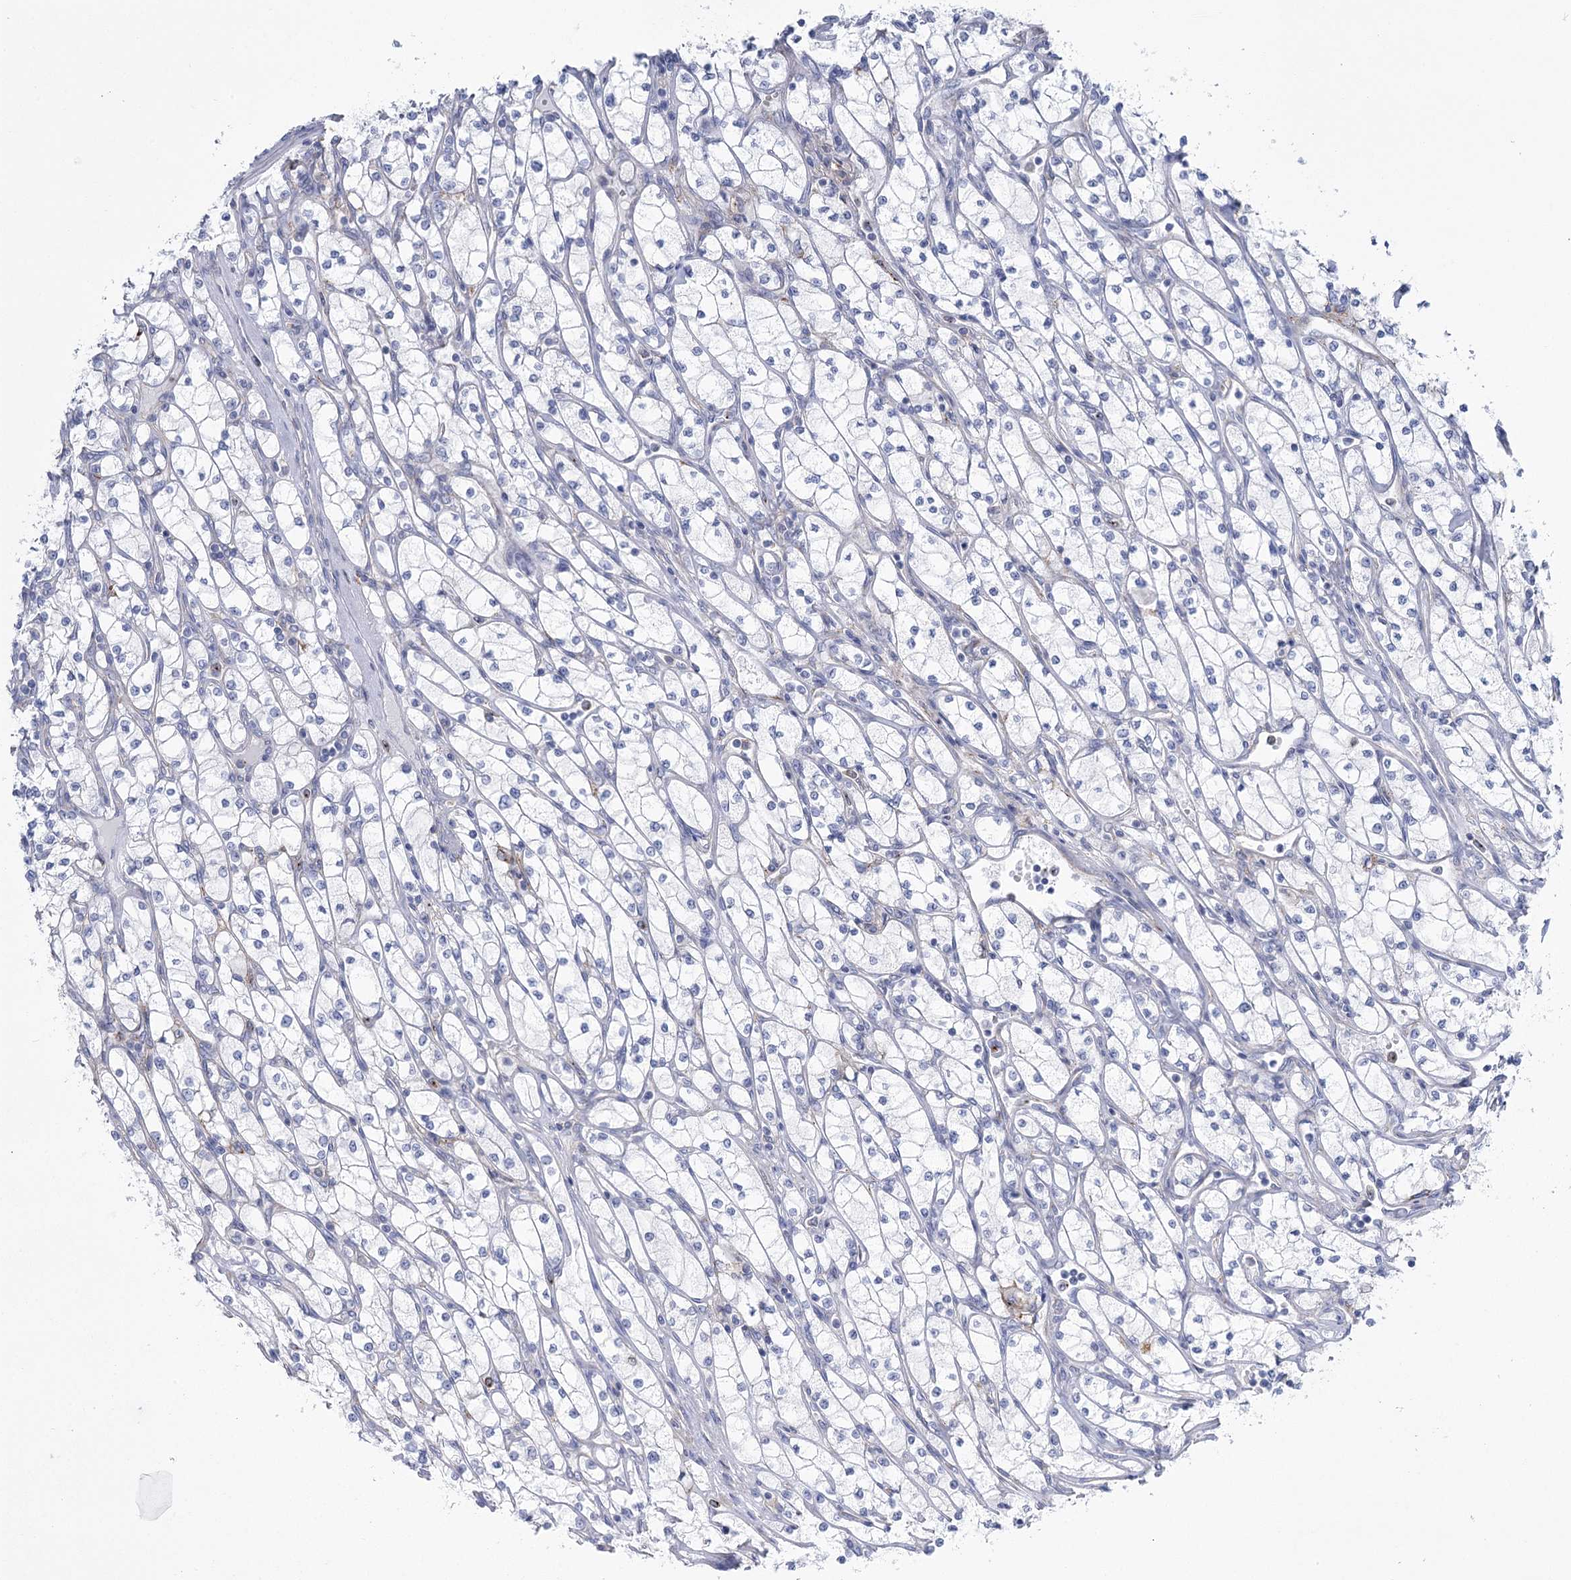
{"staining": {"intensity": "negative", "quantity": "none", "location": "none"}, "tissue": "renal cancer", "cell_type": "Tumor cells", "image_type": "cancer", "snomed": [{"axis": "morphology", "description": "Adenocarcinoma, NOS"}, {"axis": "topography", "description": "Kidney"}], "caption": "IHC of human renal adenocarcinoma reveals no positivity in tumor cells.", "gene": "CCDC88A", "patient": {"sex": "male", "age": 80}}